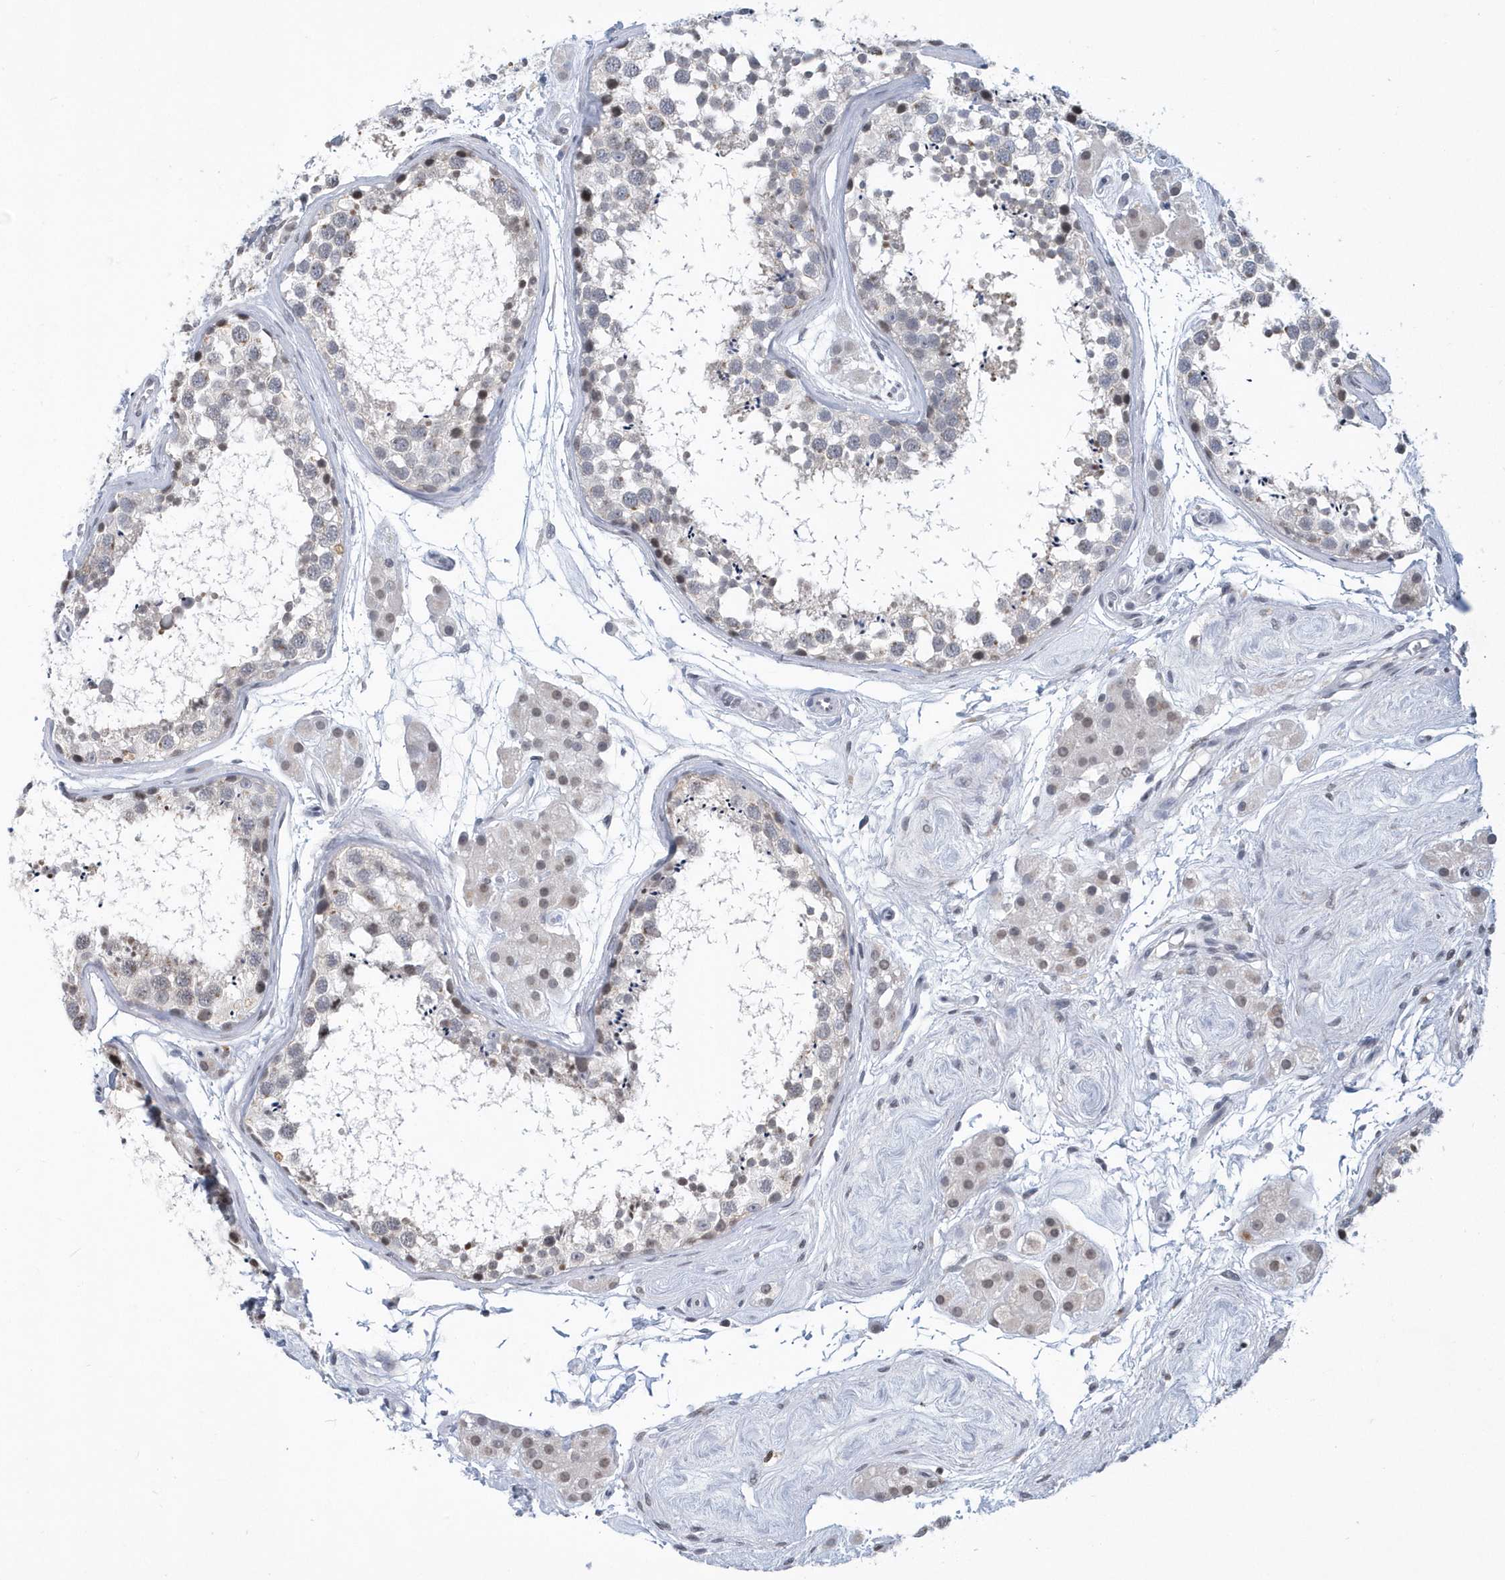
{"staining": {"intensity": "weak", "quantity": "<25%", "location": "cytoplasmic/membranous"}, "tissue": "testis", "cell_type": "Cells in seminiferous ducts", "image_type": "normal", "snomed": [{"axis": "morphology", "description": "Normal tissue, NOS"}, {"axis": "topography", "description": "Testis"}], "caption": "Cells in seminiferous ducts show no significant protein expression in unremarkable testis.", "gene": "VWA5B2", "patient": {"sex": "male", "age": 56}}